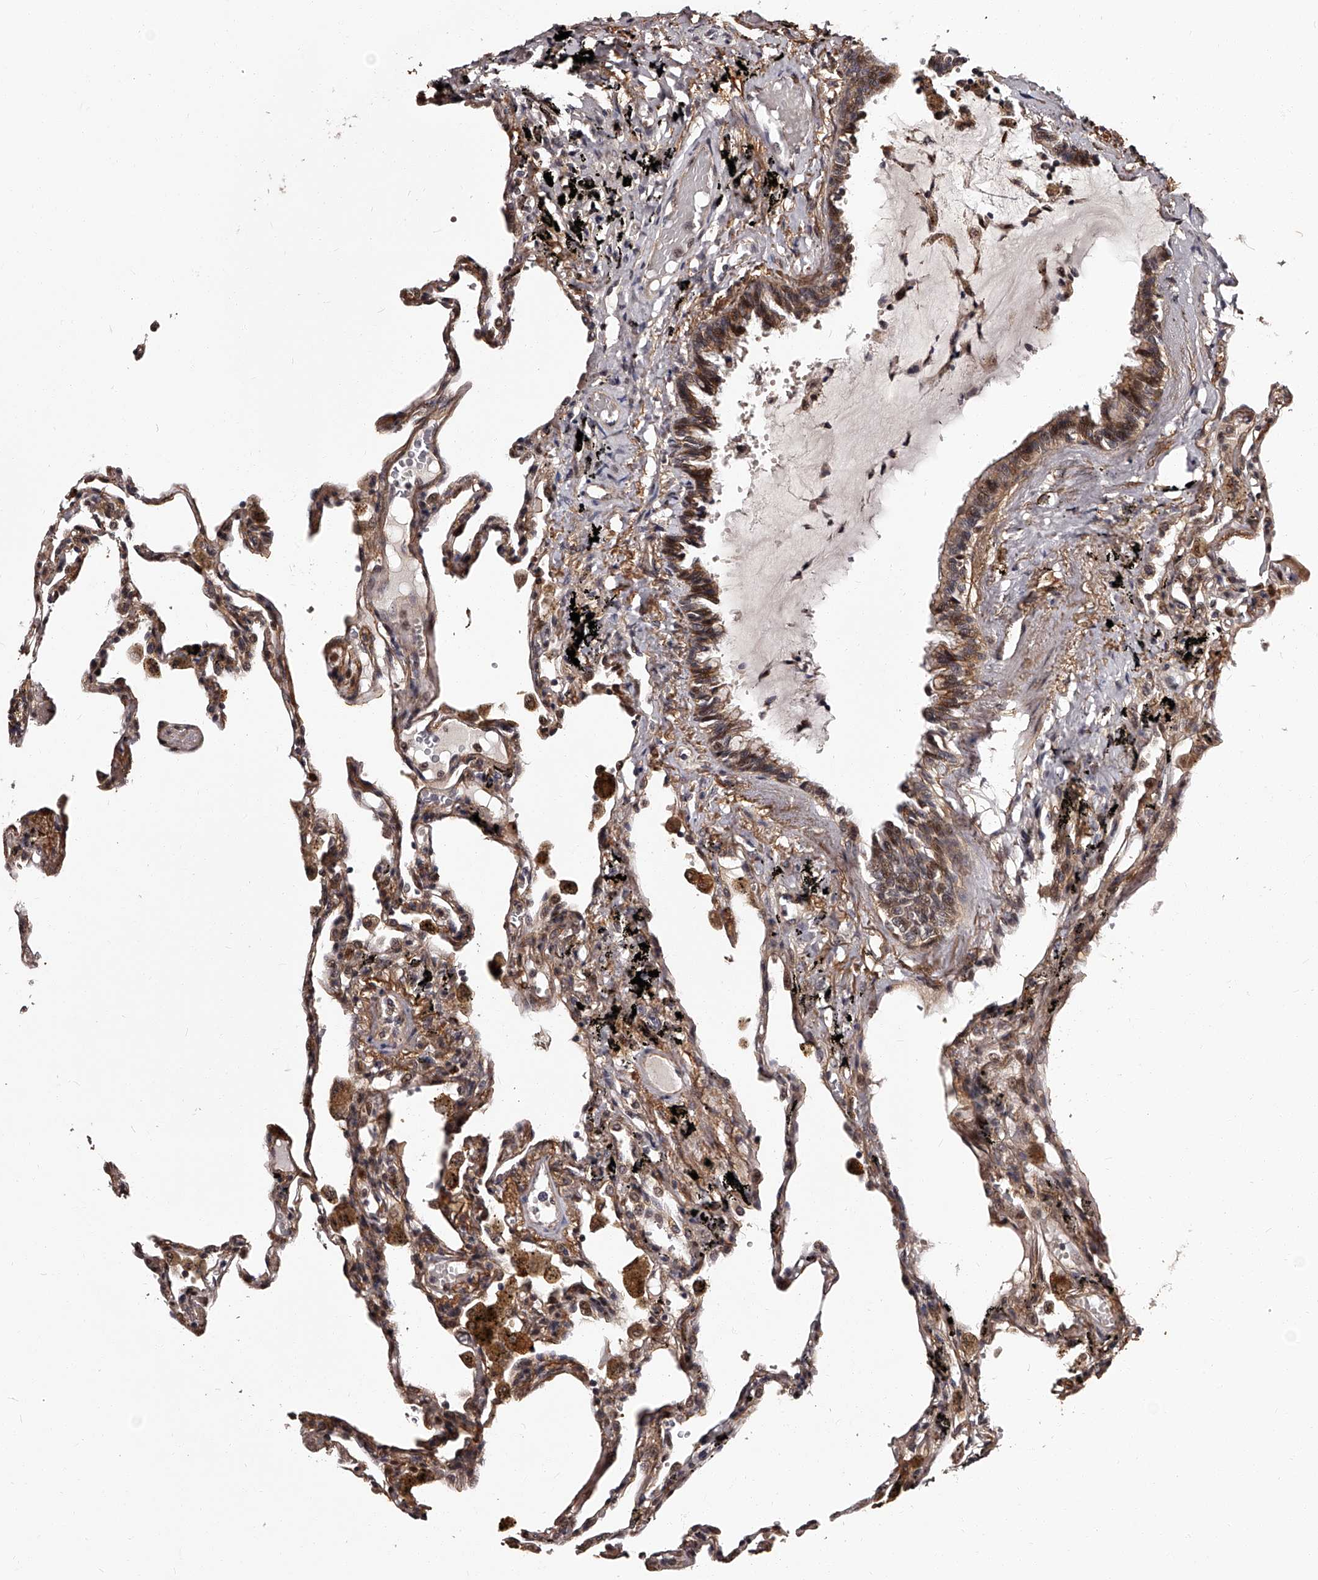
{"staining": {"intensity": "weak", "quantity": "25%-75%", "location": "cytoplasmic/membranous"}, "tissue": "lung", "cell_type": "Alveolar cells", "image_type": "normal", "snomed": [{"axis": "morphology", "description": "Normal tissue, NOS"}, {"axis": "topography", "description": "Lung"}], "caption": "Human lung stained for a protein (brown) reveals weak cytoplasmic/membranous positive staining in approximately 25%-75% of alveolar cells.", "gene": "RSC1A1", "patient": {"sex": "male", "age": 59}}